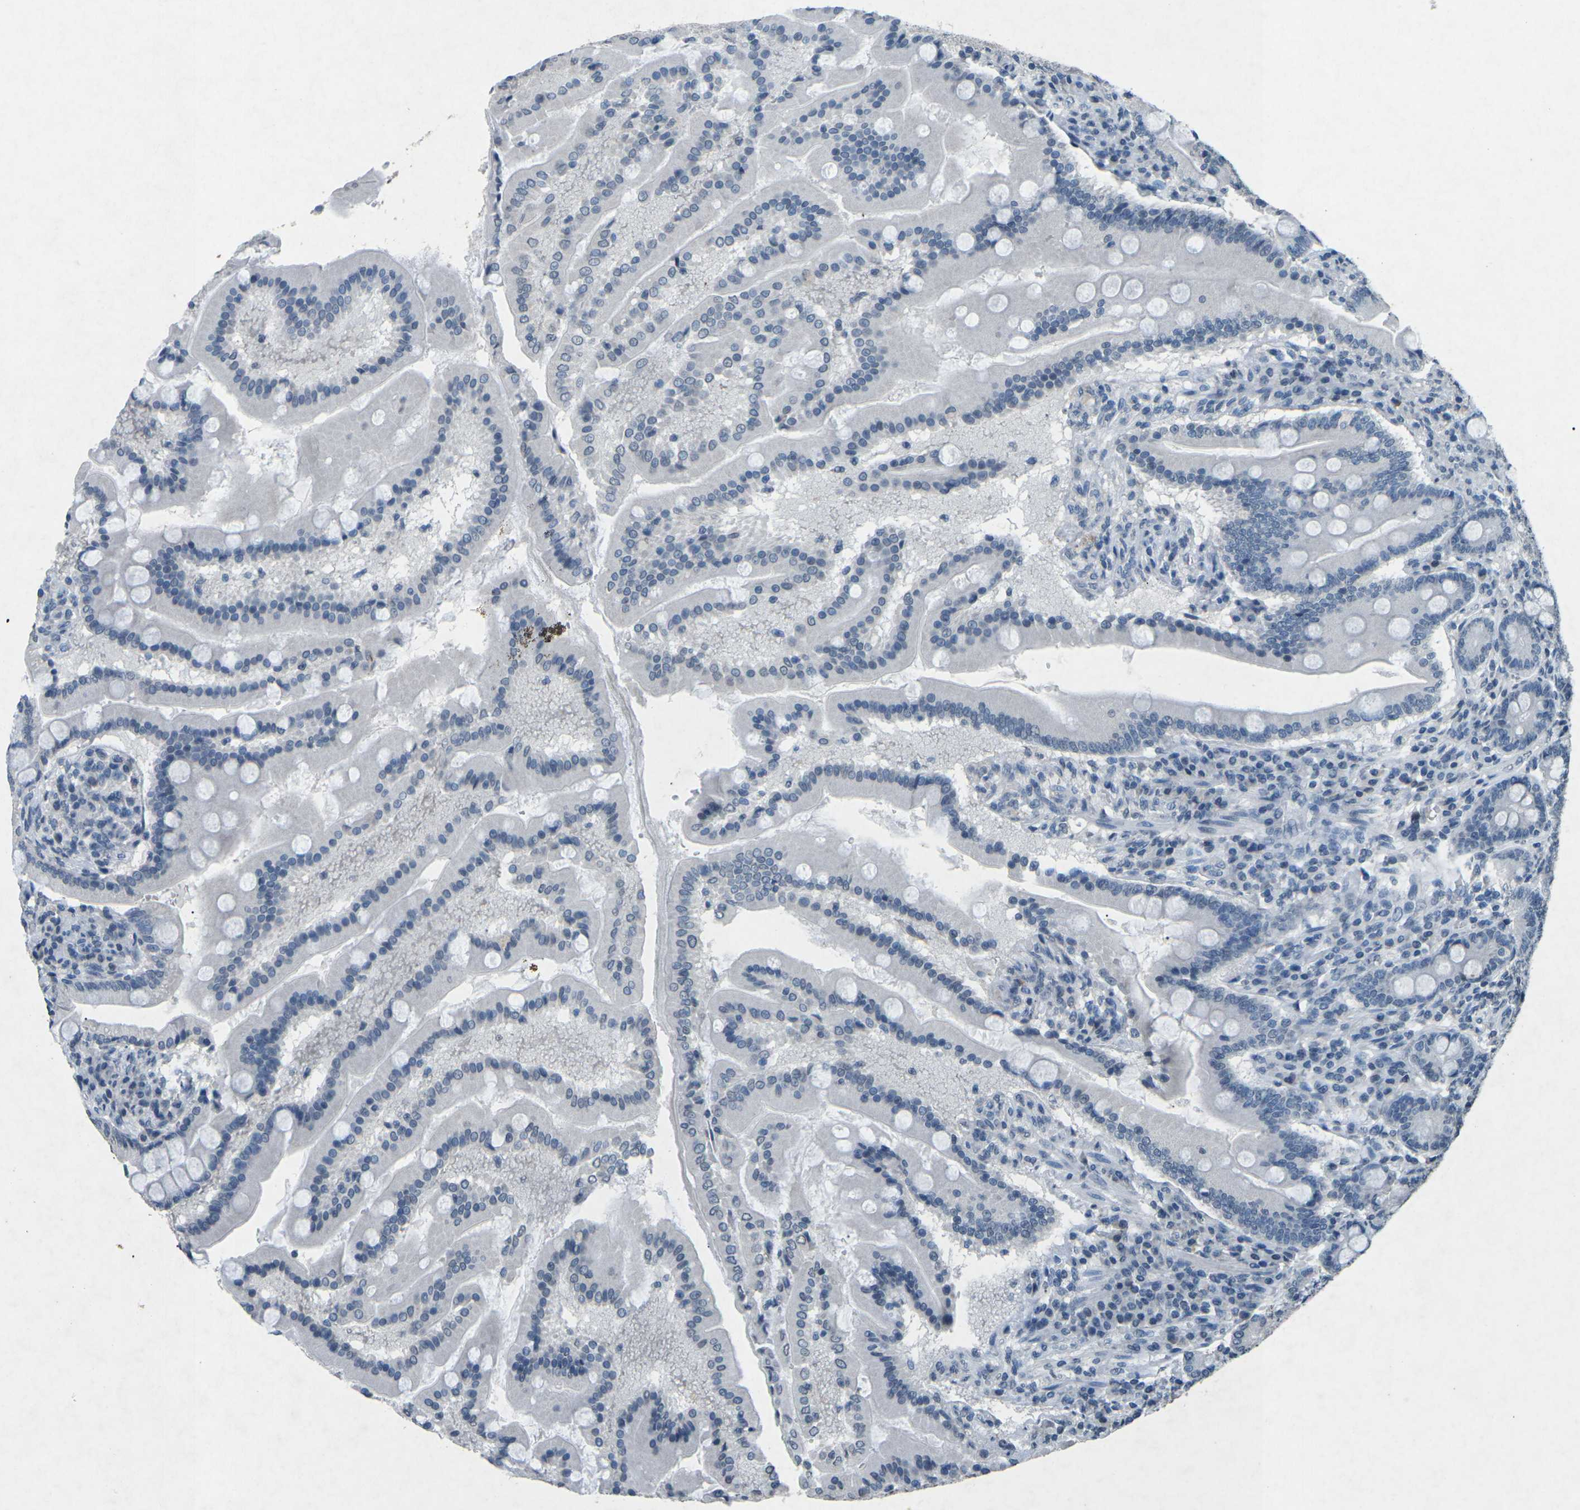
{"staining": {"intensity": "negative", "quantity": "none", "location": "none"}, "tissue": "duodenum", "cell_type": "Glandular cells", "image_type": "normal", "snomed": [{"axis": "morphology", "description": "Normal tissue, NOS"}, {"axis": "topography", "description": "Duodenum"}], "caption": "Glandular cells are negative for protein expression in unremarkable human duodenum. Brightfield microscopy of immunohistochemistry (IHC) stained with DAB (3,3'-diaminobenzidine) (brown) and hematoxylin (blue), captured at high magnification.", "gene": "A1BG", "patient": {"sex": "male", "age": 50}}